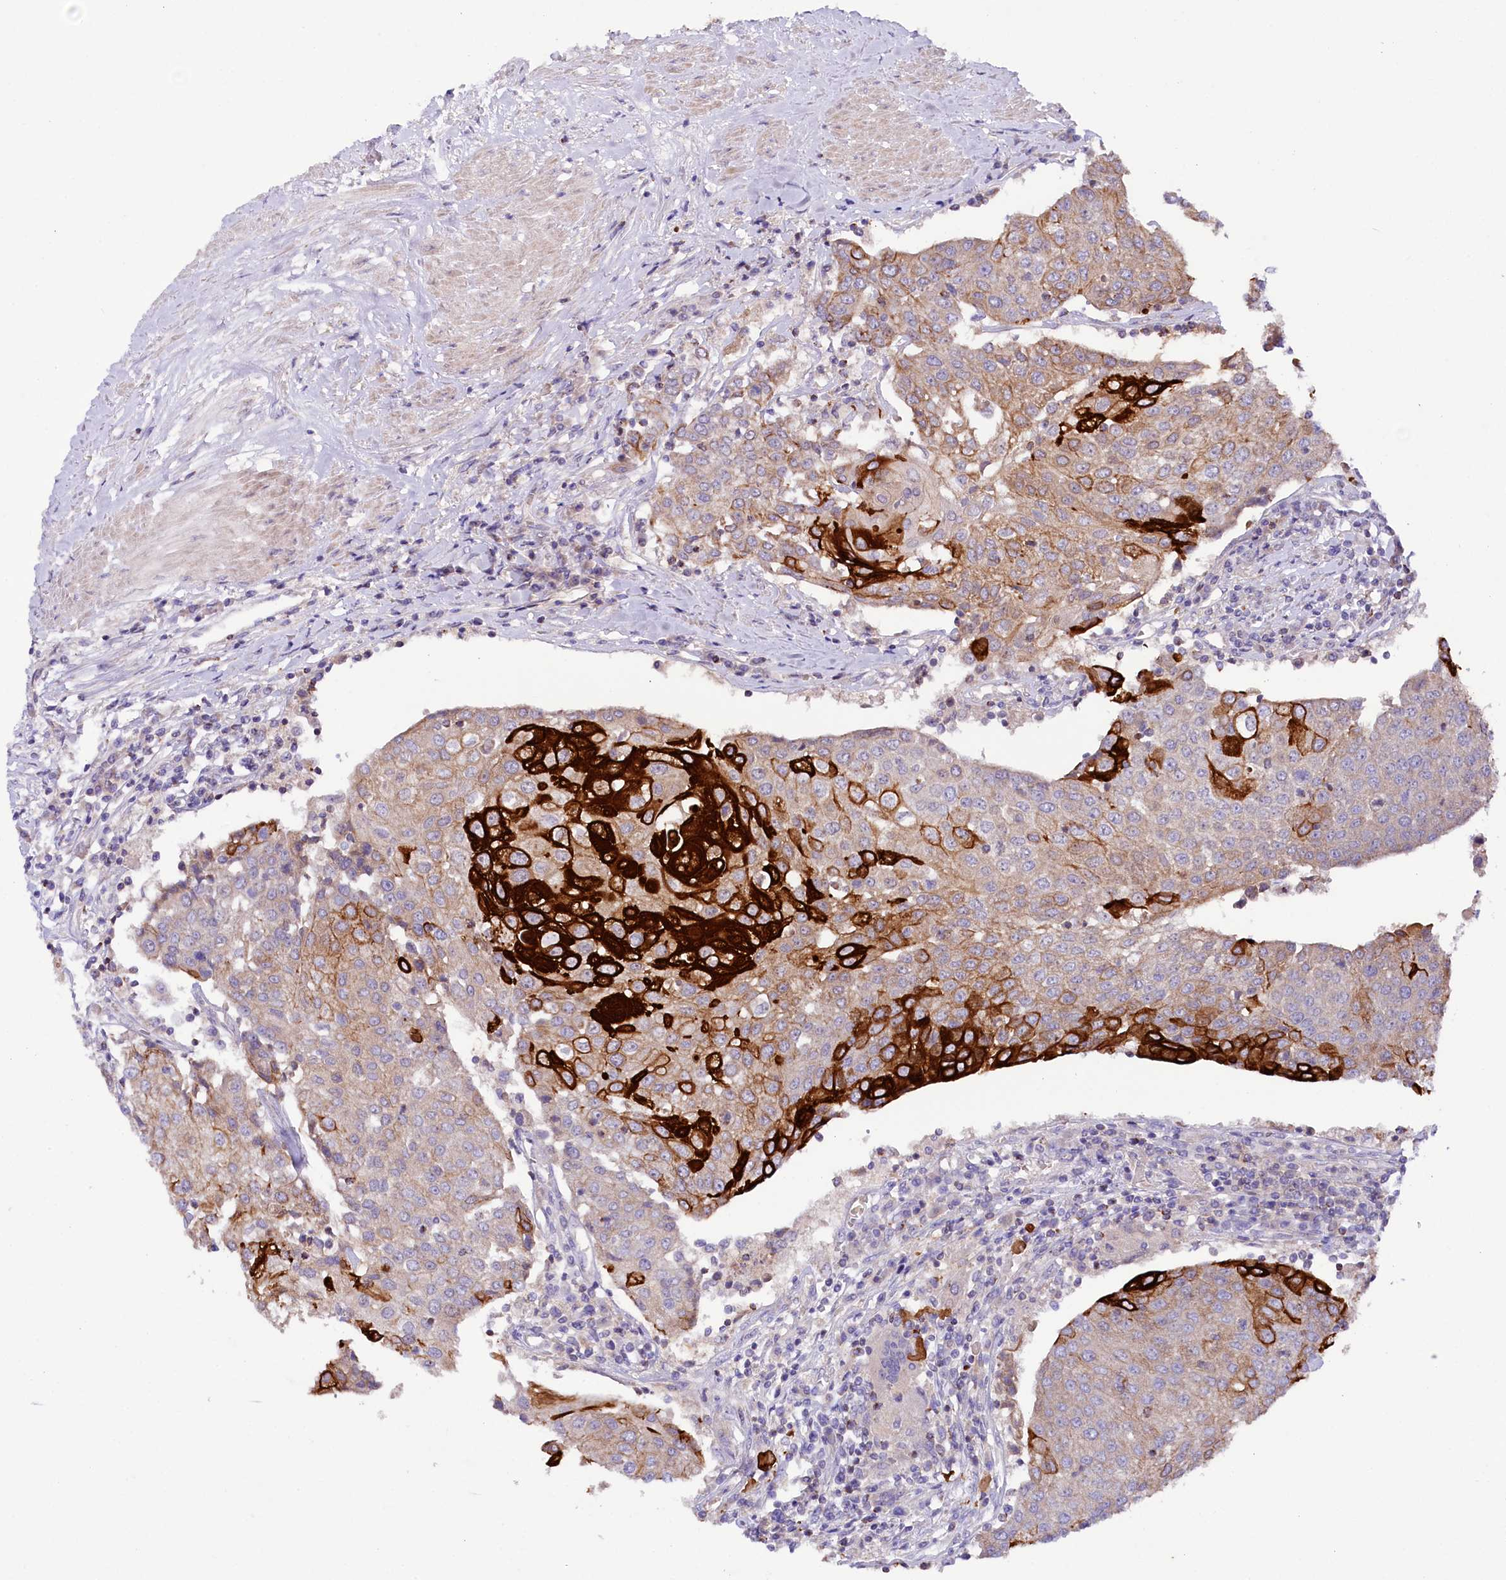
{"staining": {"intensity": "strong", "quantity": "<25%", "location": "cytoplasmic/membranous"}, "tissue": "urothelial cancer", "cell_type": "Tumor cells", "image_type": "cancer", "snomed": [{"axis": "morphology", "description": "Urothelial carcinoma, High grade"}, {"axis": "topography", "description": "Urinary bladder"}], "caption": "Urothelial cancer tissue demonstrates strong cytoplasmic/membranous positivity in about <25% of tumor cells, visualized by immunohistochemistry.", "gene": "ZNF45", "patient": {"sex": "female", "age": 85}}